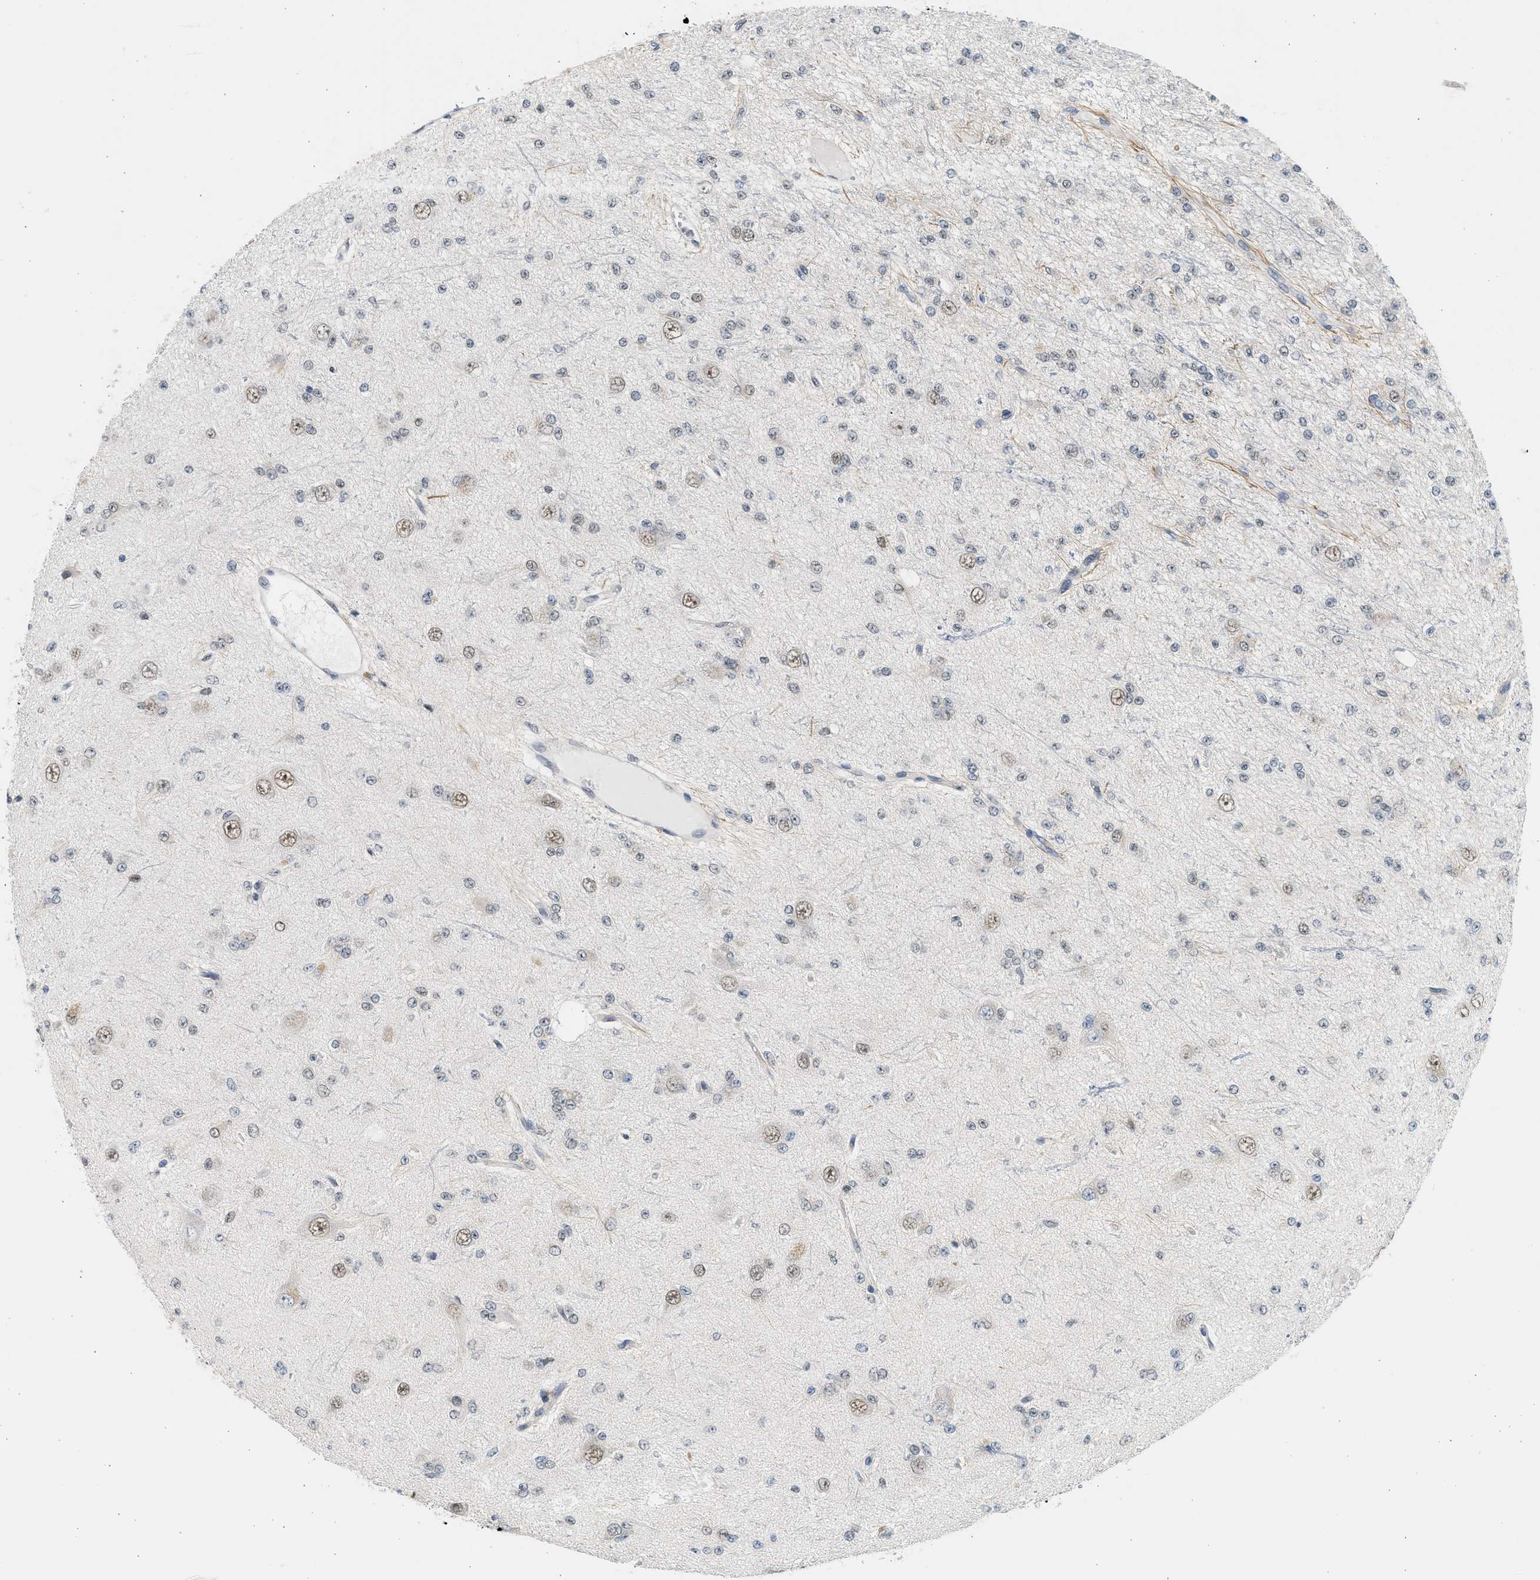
{"staining": {"intensity": "weak", "quantity": ">75%", "location": "nuclear"}, "tissue": "glioma", "cell_type": "Tumor cells", "image_type": "cancer", "snomed": [{"axis": "morphology", "description": "Glioma, malignant, Low grade"}, {"axis": "topography", "description": "Brain"}], "caption": "Protein staining of glioma tissue exhibits weak nuclear expression in approximately >75% of tumor cells.", "gene": "HIPK1", "patient": {"sex": "male", "age": 38}}